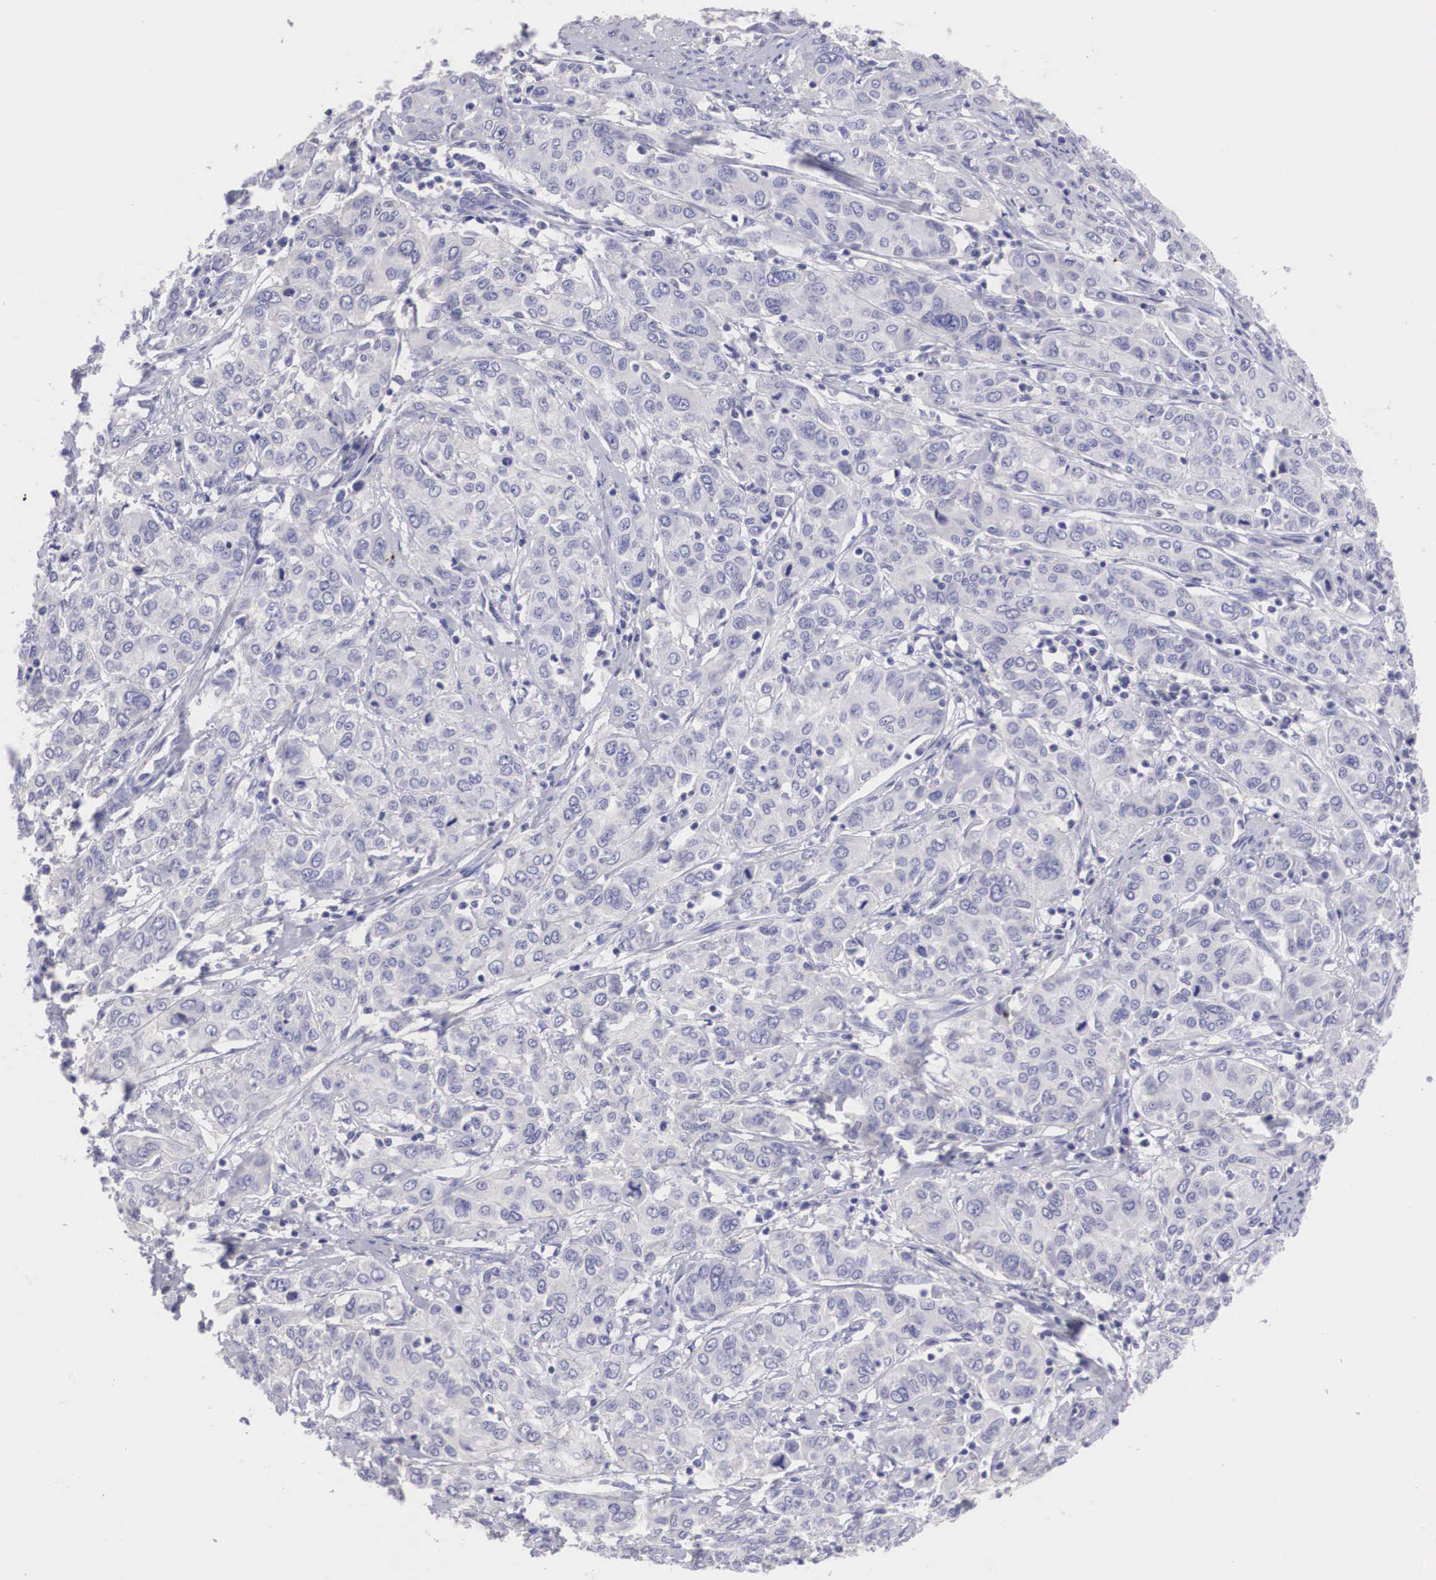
{"staining": {"intensity": "negative", "quantity": "none", "location": "none"}, "tissue": "cervical cancer", "cell_type": "Tumor cells", "image_type": "cancer", "snomed": [{"axis": "morphology", "description": "Squamous cell carcinoma, NOS"}, {"axis": "topography", "description": "Cervix"}], "caption": "Protein analysis of cervical cancer exhibits no significant staining in tumor cells. (Immunohistochemistry (ihc), brightfield microscopy, high magnification).", "gene": "CLU", "patient": {"sex": "female", "age": 38}}